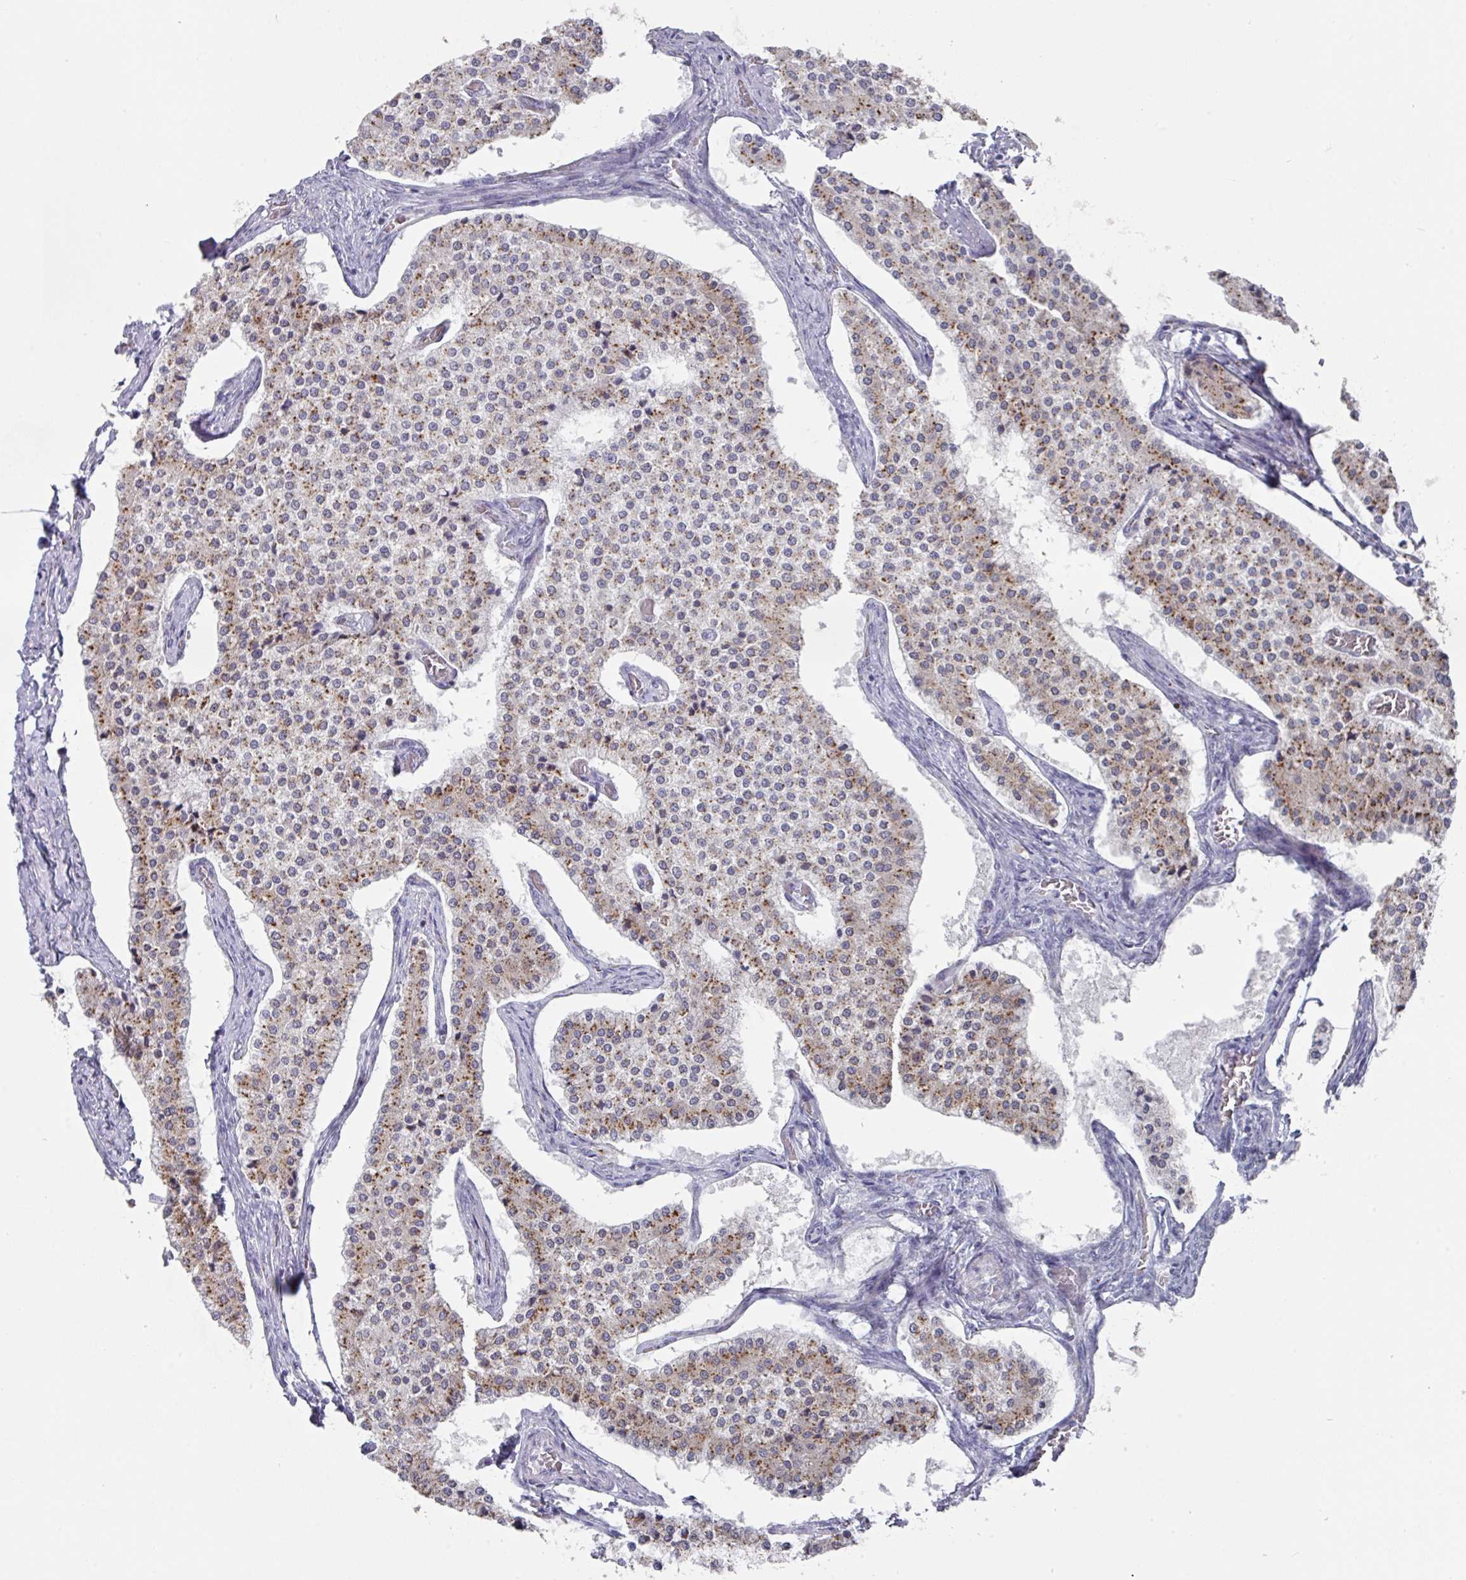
{"staining": {"intensity": "moderate", "quantity": "25%-75%", "location": "cytoplasmic/membranous"}, "tissue": "carcinoid", "cell_type": "Tumor cells", "image_type": "cancer", "snomed": [{"axis": "morphology", "description": "Carcinoid, malignant, NOS"}, {"axis": "topography", "description": "Colon"}], "caption": "Moderate cytoplasmic/membranous protein expression is present in about 25%-75% of tumor cells in carcinoid.", "gene": "VKORC1L1", "patient": {"sex": "female", "age": 52}}